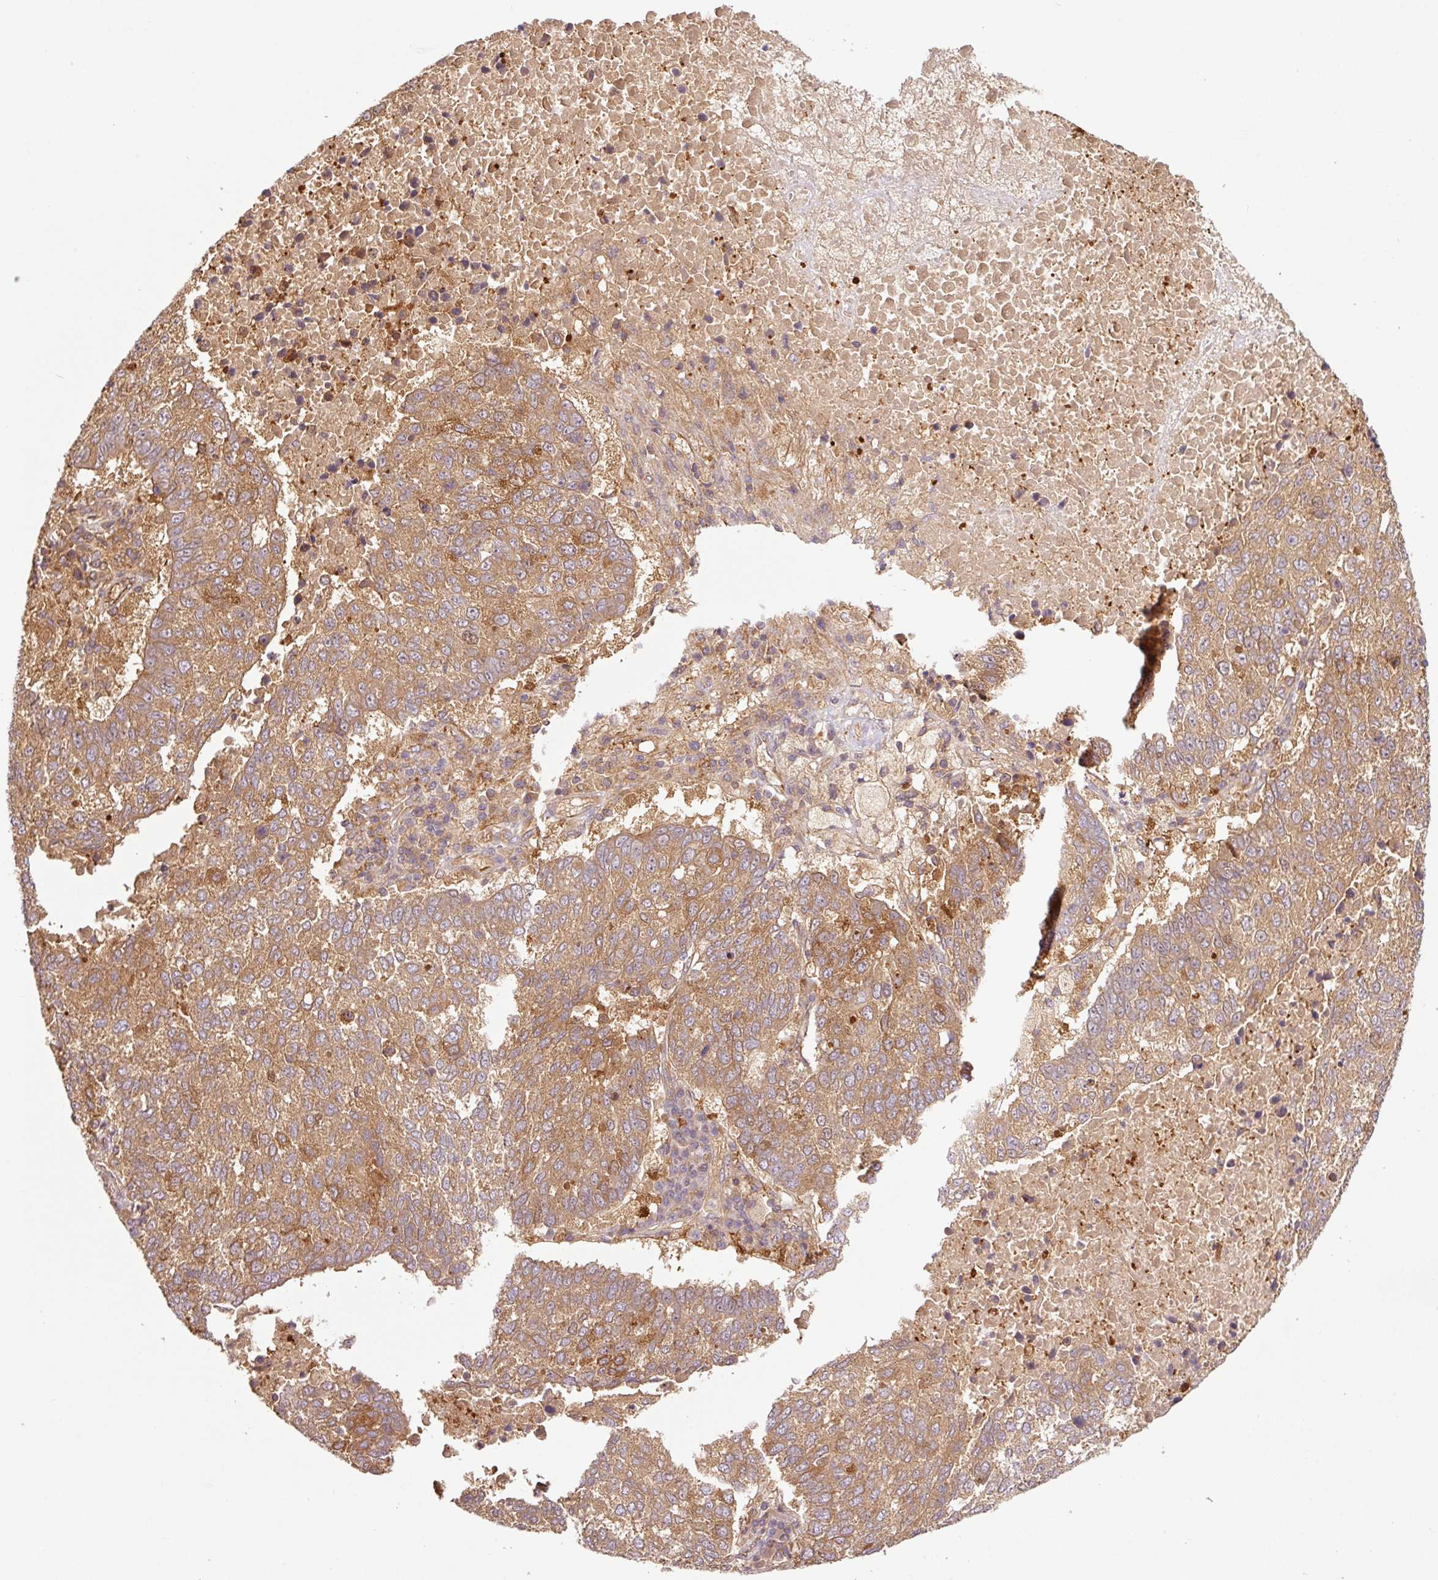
{"staining": {"intensity": "moderate", "quantity": ">75%", "location": "cytoplasmic/membranous"}, "tissue": "lung cancer", "cell_type": "Tumor cells", "image_type": "cancer", "snomed": [{"axis": "morphology", "description": "Squamous cell carcinoma, NOS"}, {"axis": "topography", "description": "Lung"}], "caption": "A brown stain labels moderate cytoplasmic/membranous expression of a protein in human squamous cell carcinoma (lung) tumor cells. (DAB (3,3'-diaminobenzidine) IHC, brown staining for protein, blue staining for nuclei).", "gene": "PCK2", "patient": {"sex": "male", "age": 73}}